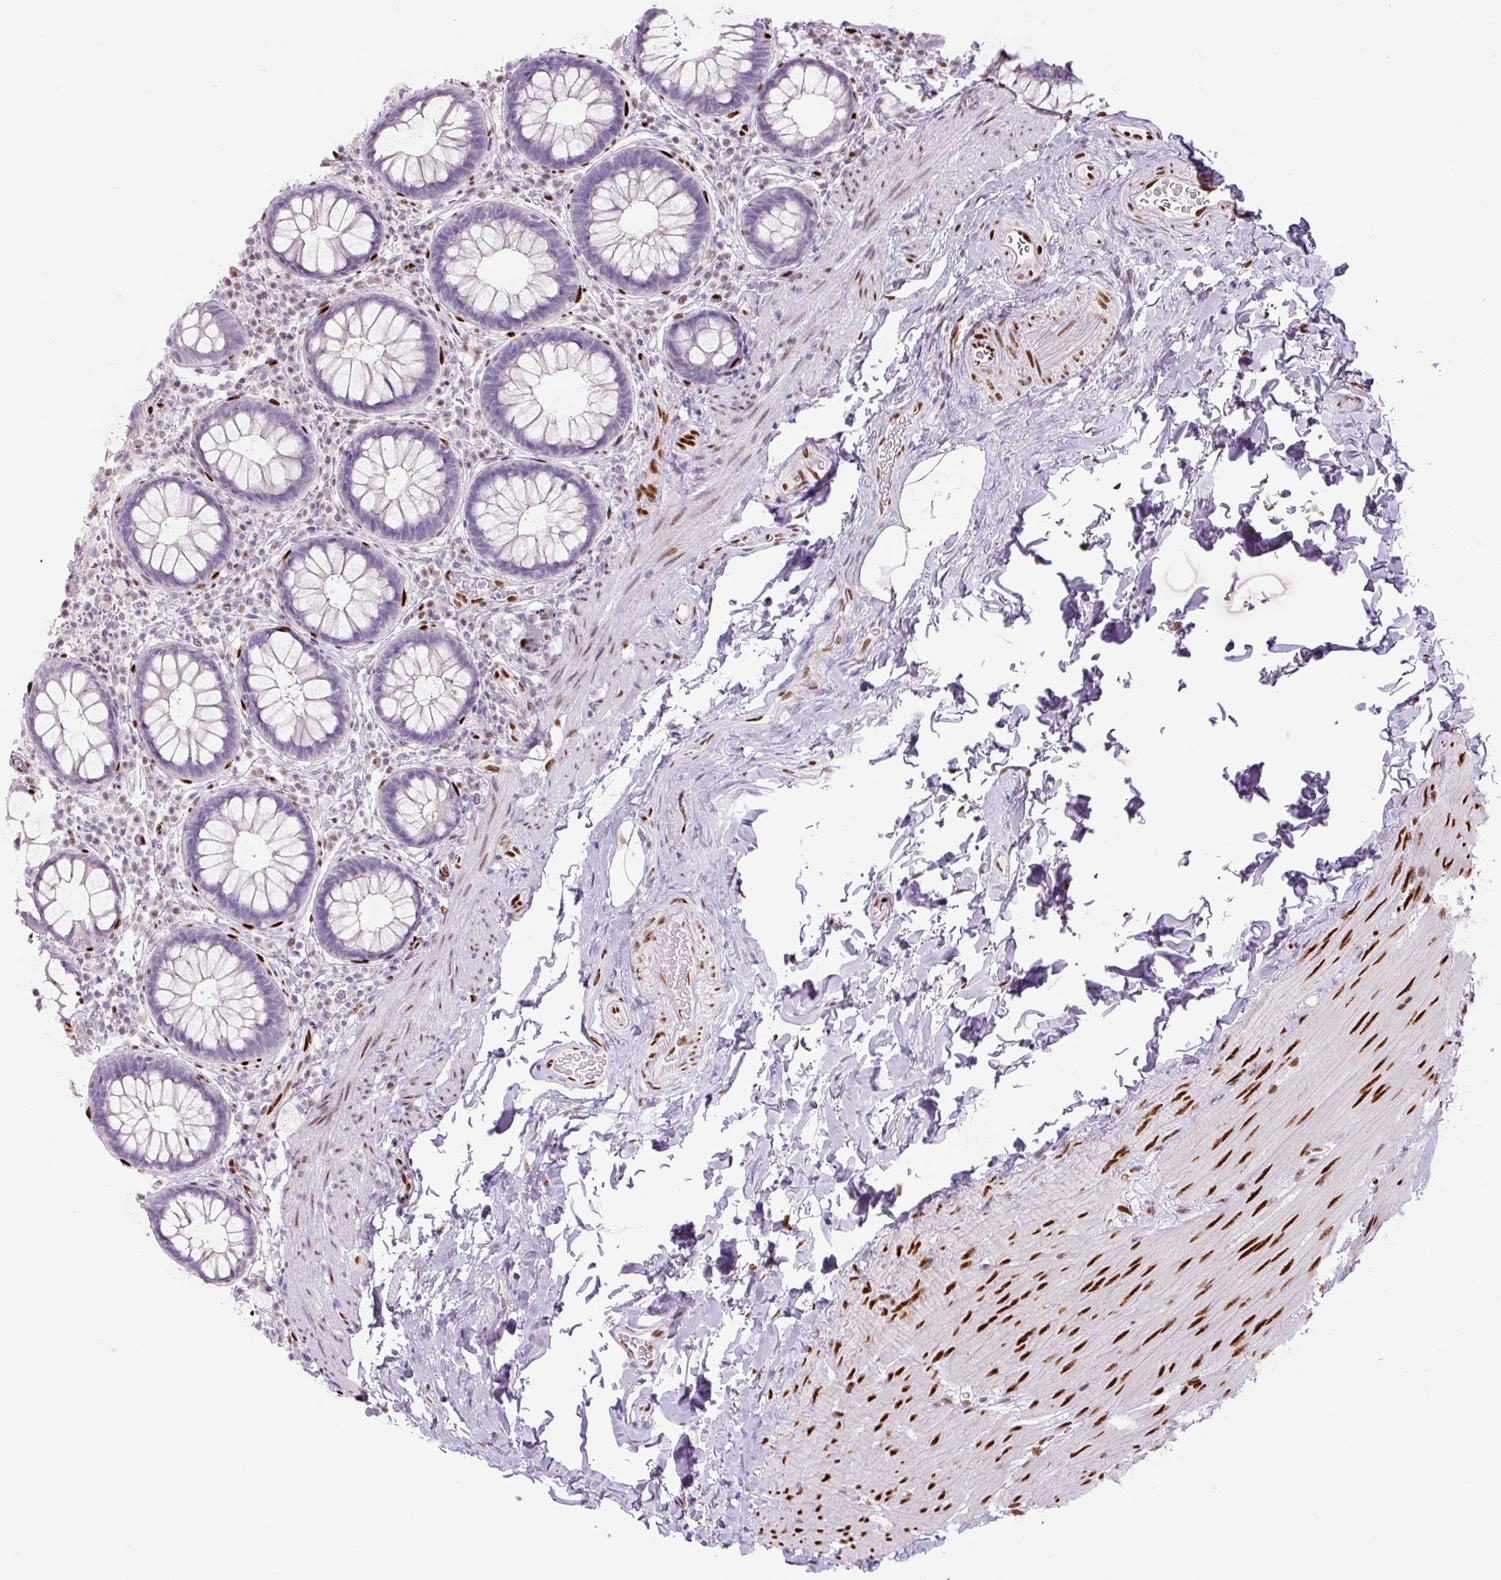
{"staining": {"intensity": "negative", "quantity": "none", "location": "none"}, "tissue": "rectum", "cell_type": "Glandular cells", "image_type": "normal", "snomed": [{"axis": "morphology", "description": "Normal tissue, NOS"}, {"axis": "topography", "description": "Rectum"}], "caption": "High power microscopy histopathology image of an IHC photomicrograph of unremarkable rectum, revealing no significant positivity in glandular cells.", "gene": "ZEB1", "patient": {"sex": "female", "age": 69}}